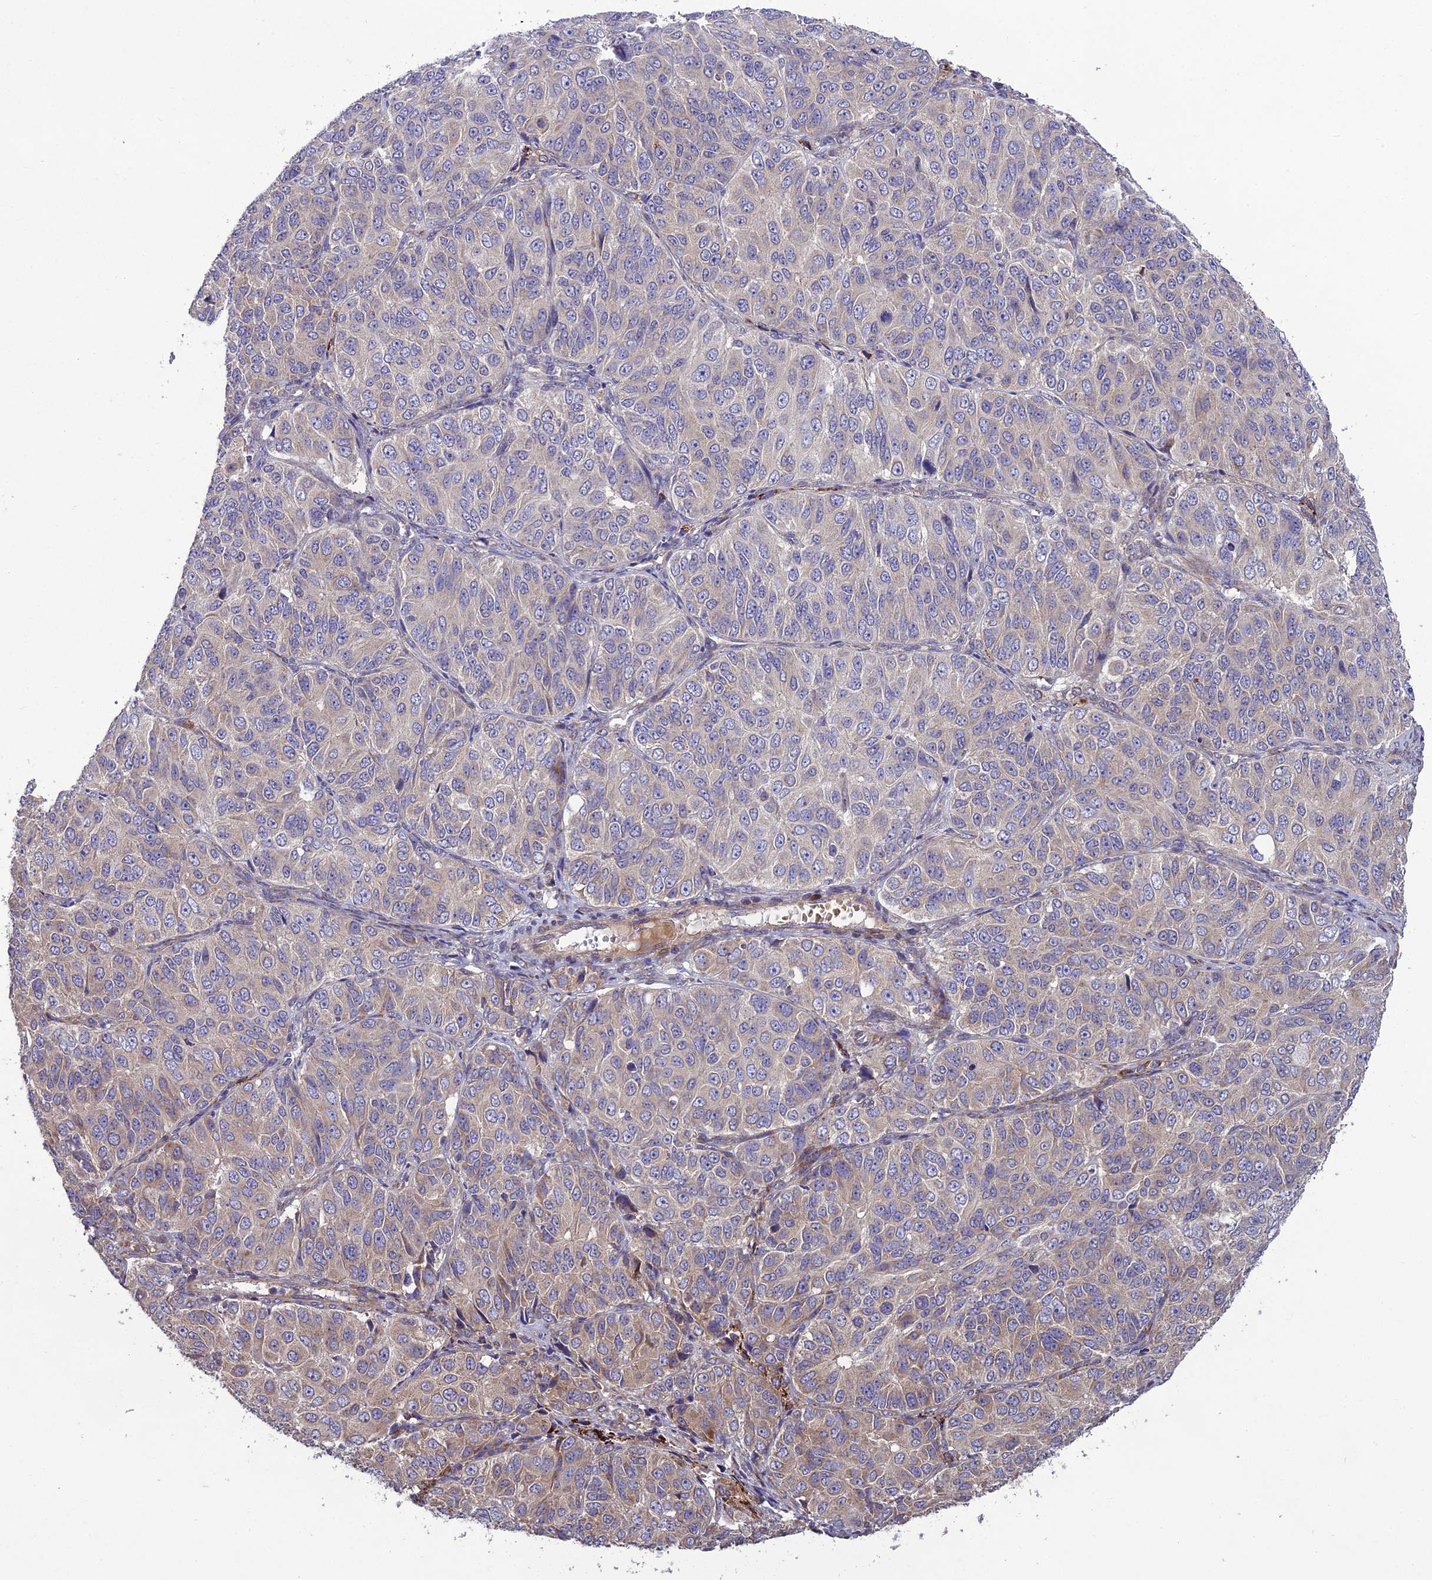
{"staining": {"intensity": "weak", "quantity": "<25%", "location": "cytoplasmic/membranous"}, "tissue": "ovarian cancer", "cell_type": "Tumor cells", "image_type": "cancer", "snomed": [{"axis": "morphology", "description": "Carcinoma, endometroid"}, {"axis": "topography", "description": "Ovary"}], "caption": "Protein analysis of ovarian endometroid carcinoma displays no significant expression in tumor cells. (DAB immunohistochemistry, high magnification).", "gene": "CENPL", "patient": {"sex": "female", "age": 51}}